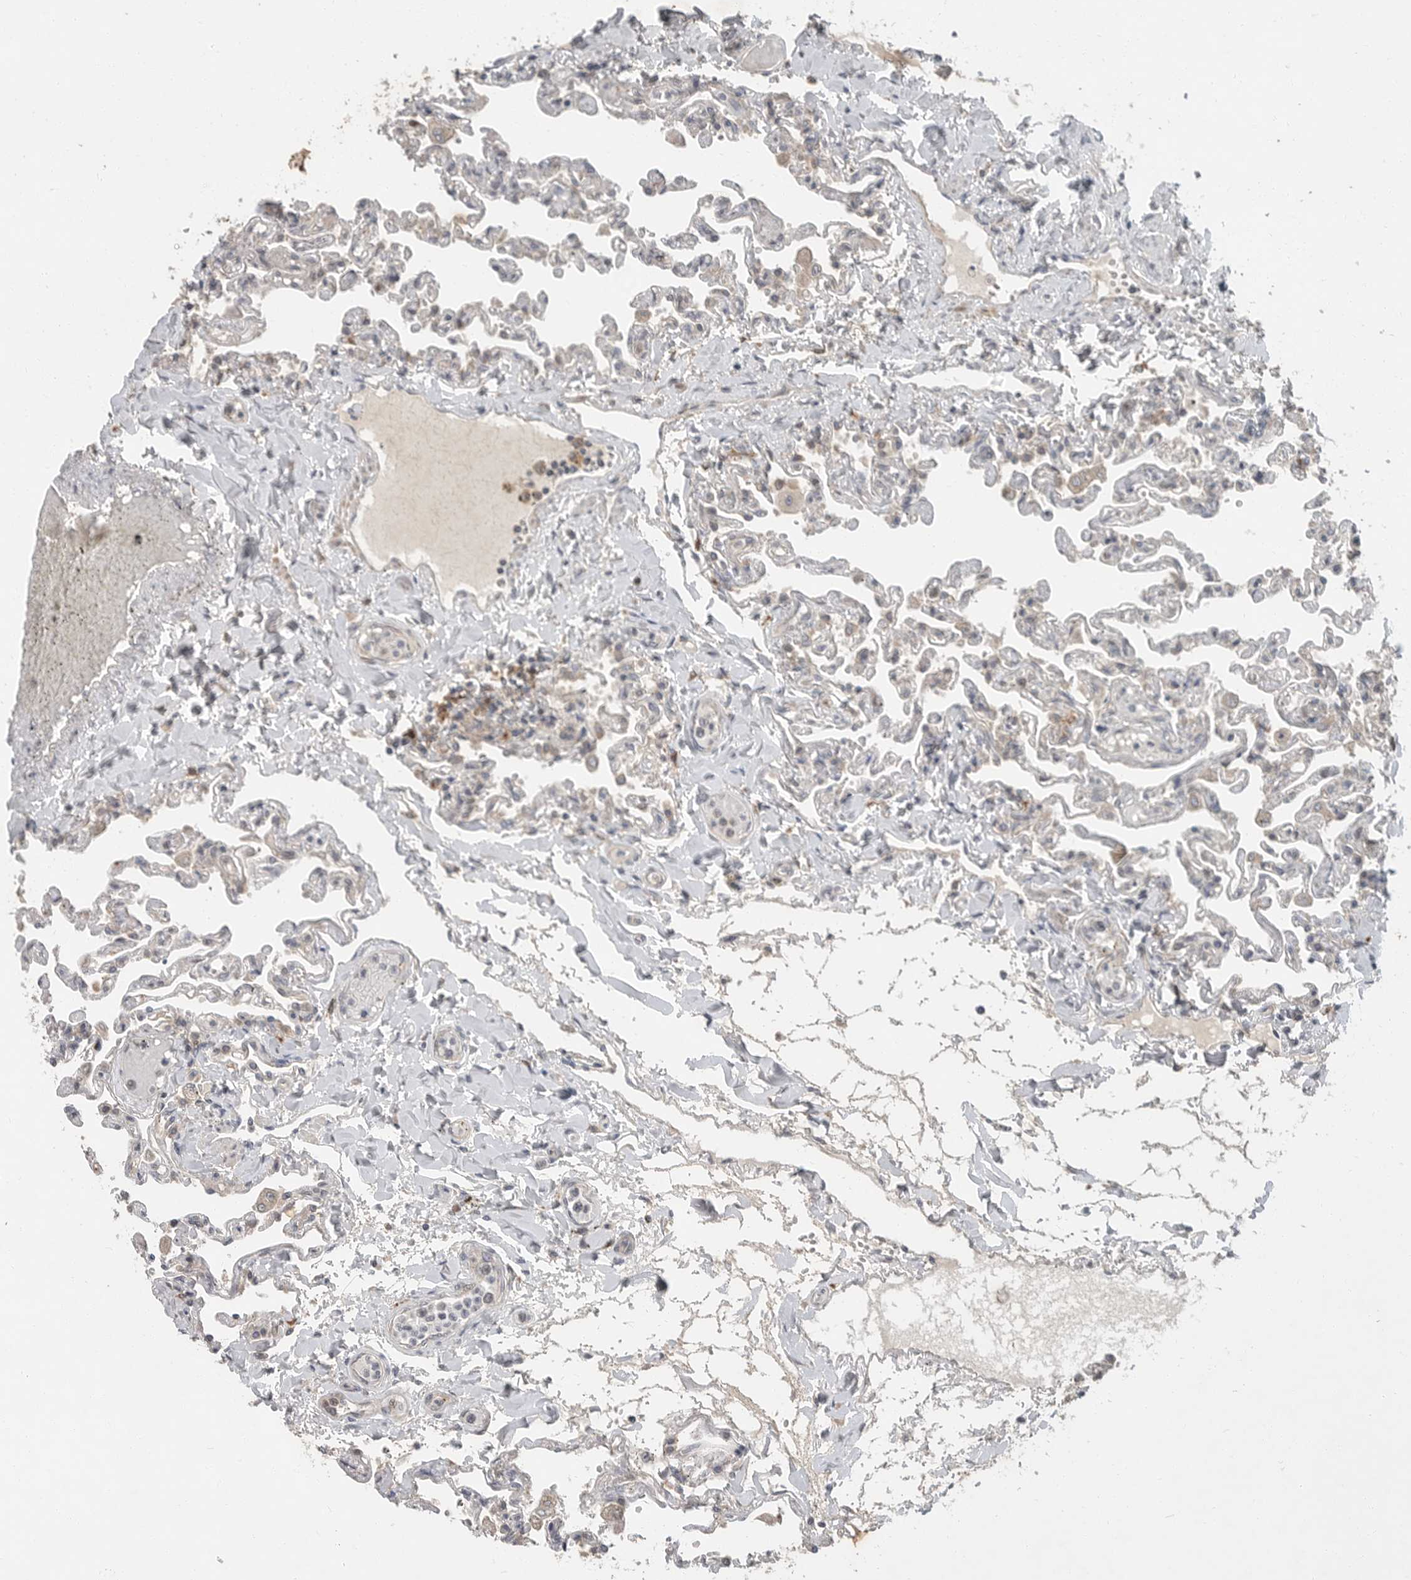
{"staining": {"intensity": "negative", "quantity": "none", "location": "none"}, "tissue": "lung", "cell_type": "Alveolar cells", "image_type": "normal", "snomed": [{"axis": "morphology", "description": "Normal tissue, NOS"}, {"axis": "topography", "description": "Lung"}], "caption": "Immunohistochemistry of unremarkable lung demonstrates no expression in alveolar cells.", "gene": "OSBPL9", "patient": {"sex": "male", "age": 21}}